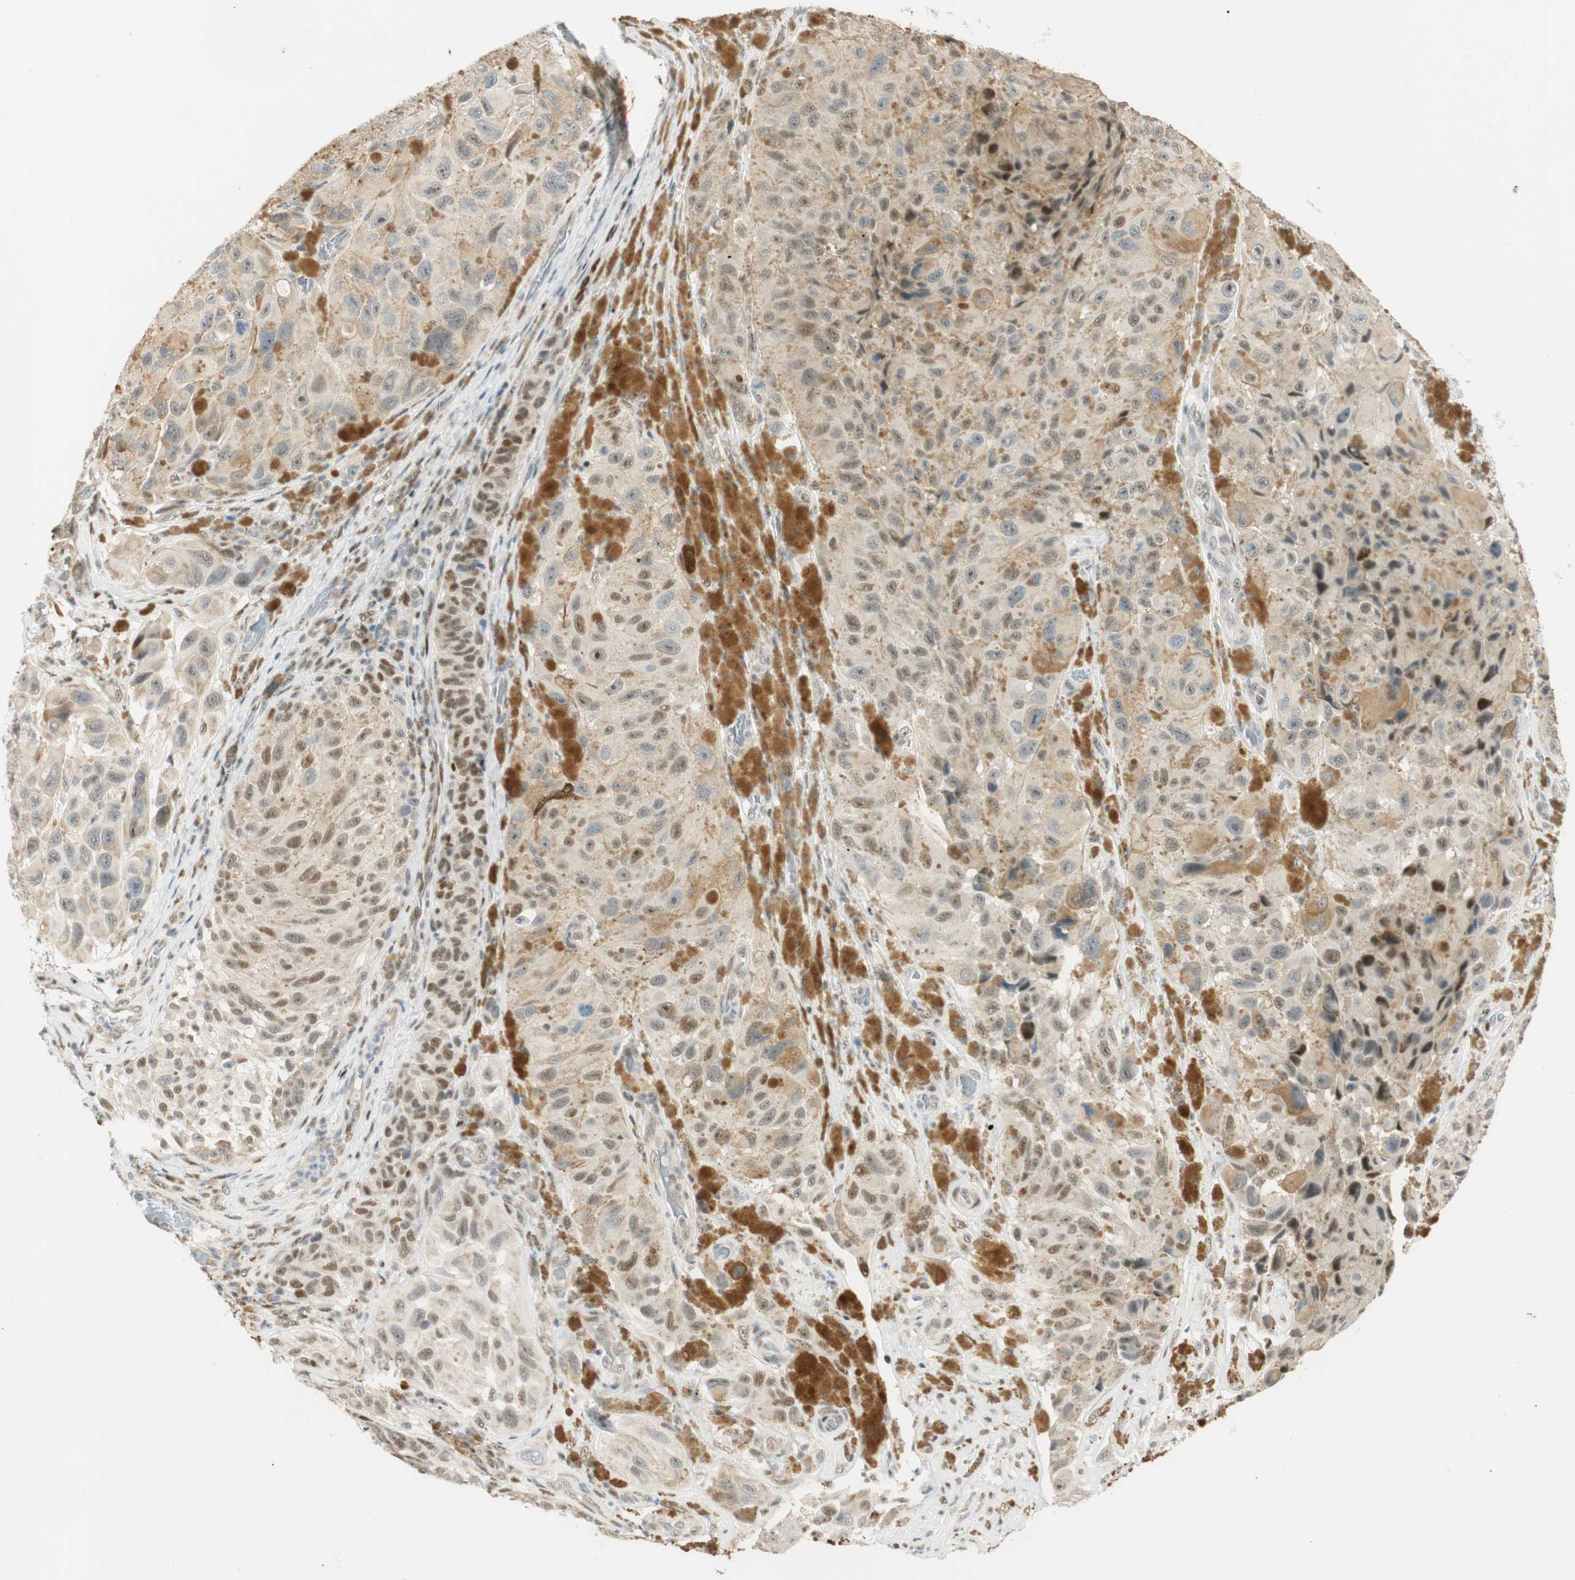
{"staining": {"intensity": "moderate", "quantity": "<25%", "location": "cytoplasmic/membranous"}, "tissue": "melanoma", "cell_type": "Tumor cells", "image_type": "cancer", "snomed": [{"axis": "morphology", "description": "Malignant melanoma, NOS"}, {"axis": "topography", "description": "Skin"}], "caption": "The photomicrograph displays staining of melanoma, revealing moderate cytoplasmic/membranous protein expression (brown color) within tumor cells.", "gene": "MSX2", "patient": {"sex": "female", "age": 73}}